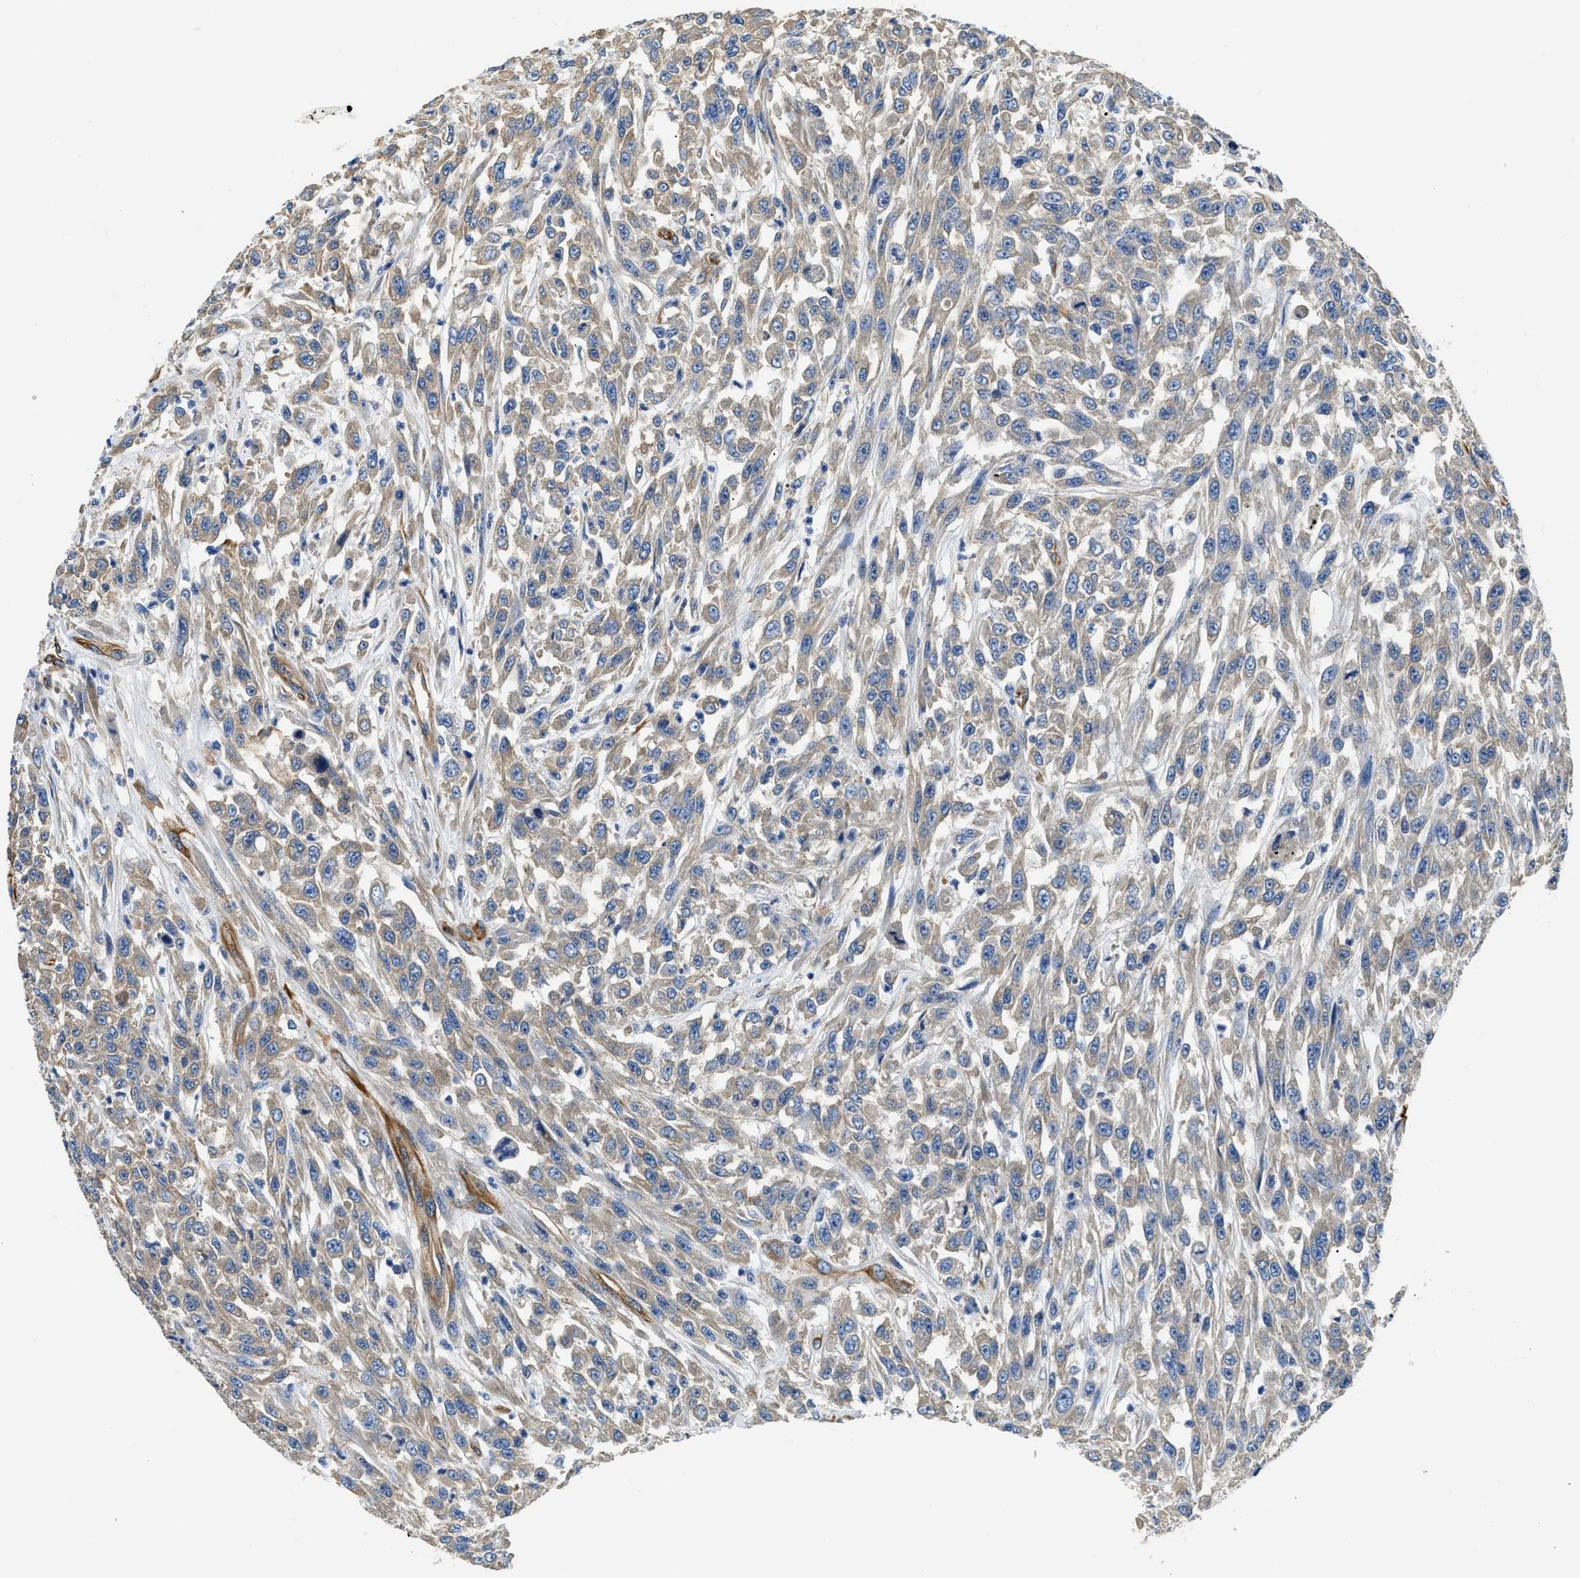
{"staining": {"intensity": "weak", "quantity": ">75%", "location": "cytoplasmic/membranous"}, "tissue": "urothelial cancer", "cell_type": "Tumor cells", "image_type": "cancer", "snomed": [{"axis": "morphology", "description": "Urothelial carcinoma, High grade"}, {"axis": "topography", "description": "Urinary bladder"}], "caption": "High-magnification brightfield microscopy of urothelial carcinoma (high-grade) stained with DAB (3,3'-diaminobenzidine) (brown) and counterstained with hematoxylin (blue). tumor cells exhibit weak cytoplasmic/membranous staining is present in approximately>75% of cells.", "gene": "CSDE1", "patient": {"sex": "male", "age": 46}}